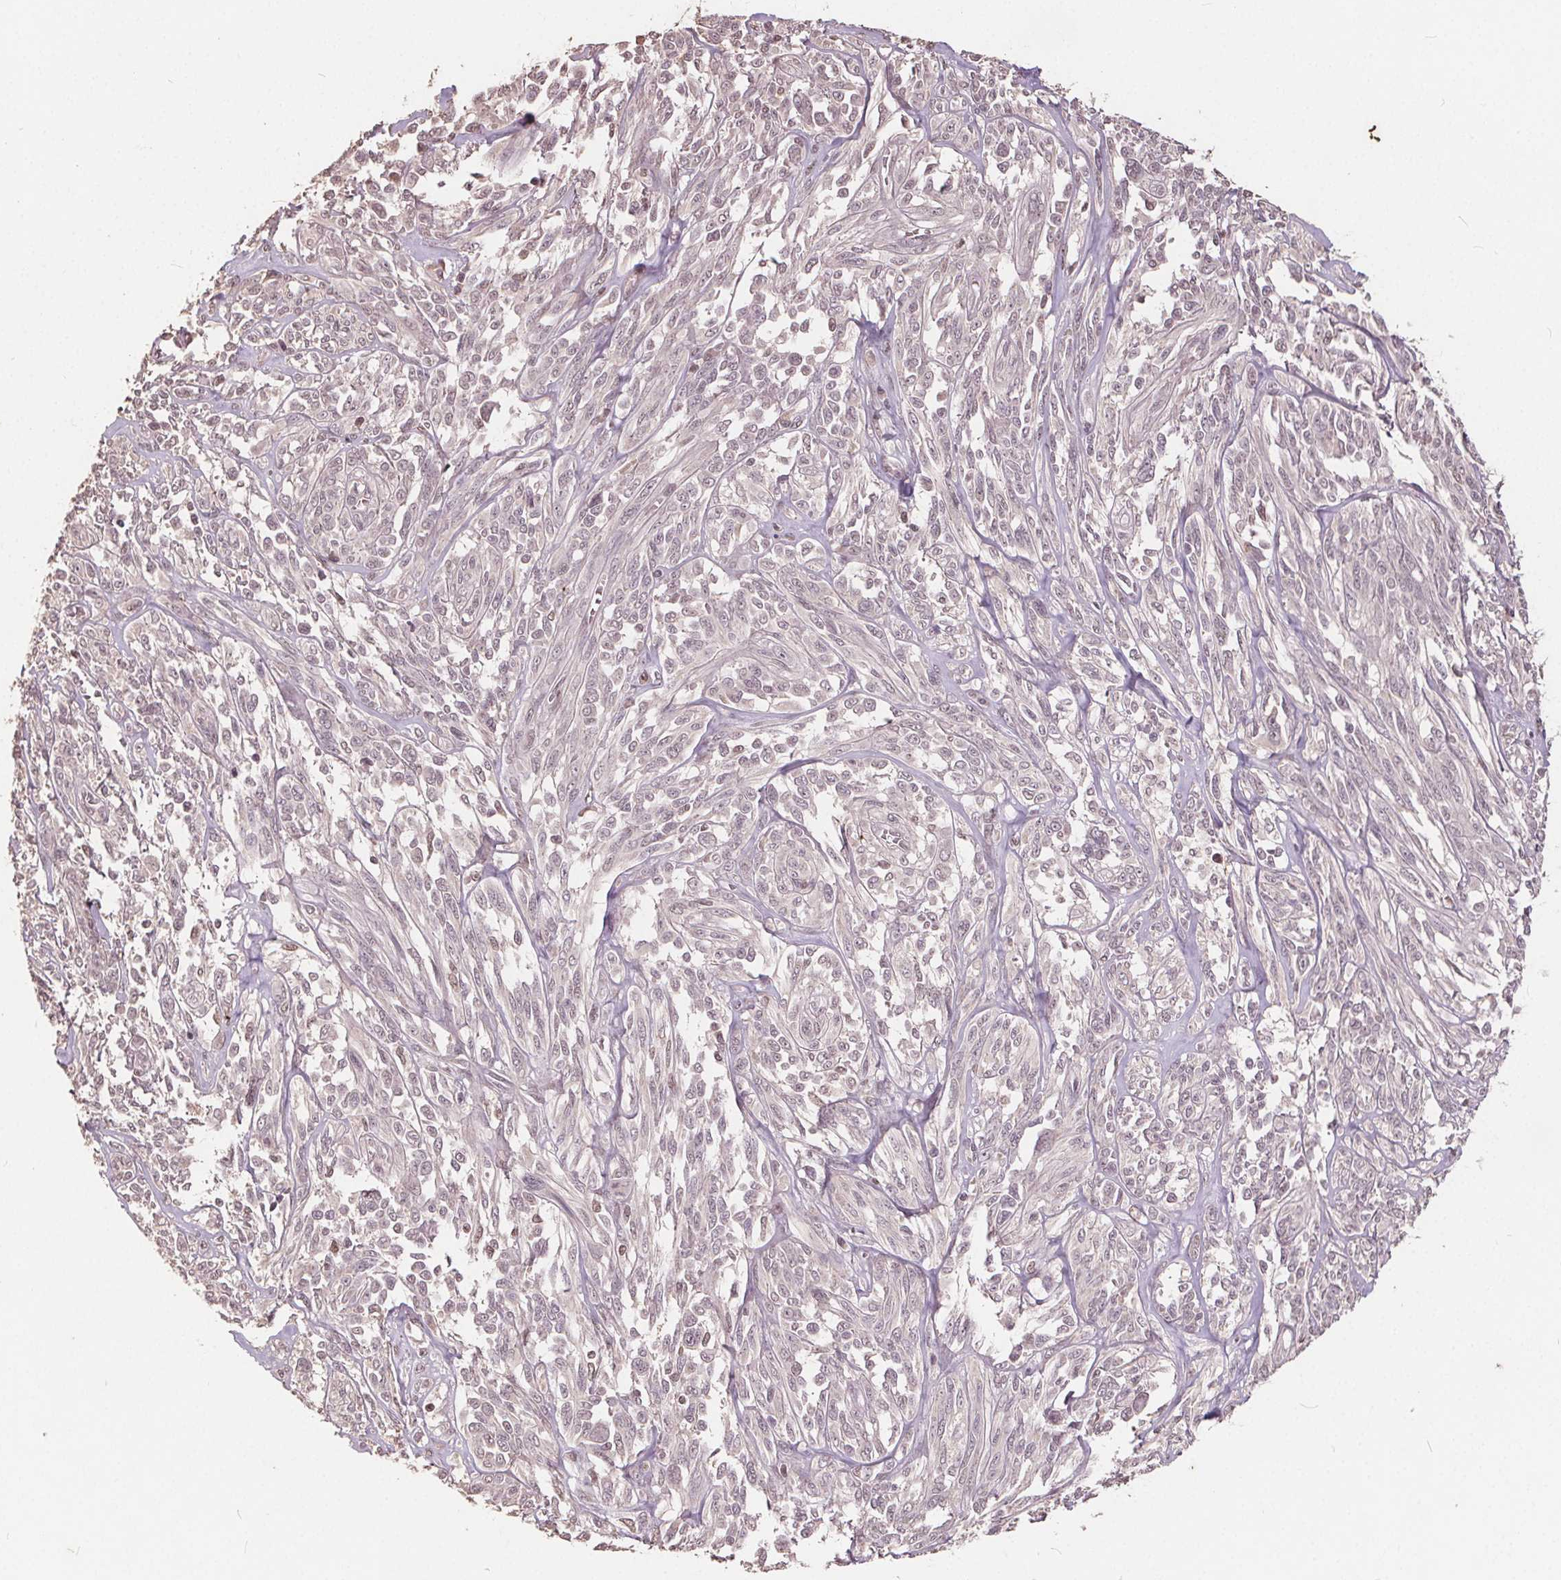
{"staining": {"intensity": "weak", "quantity": "<25%", "location": "nuclear"}, "tissue": "melanoma", "cell_type": "Tumor cells", "image_type": "cancer", "snomed": [{"axis": "morphology", "description": "Malignant melanoma, NOS"}, {"axis": "topography", "description": "Skin"}], "caption": "A high-resolution micrograph shows IHC staining of malignant melanoma, which exhibits no significant expression in tumor cells.", "gene": "DNMT3B", "patient": {"sex": "female", "age": 91}}